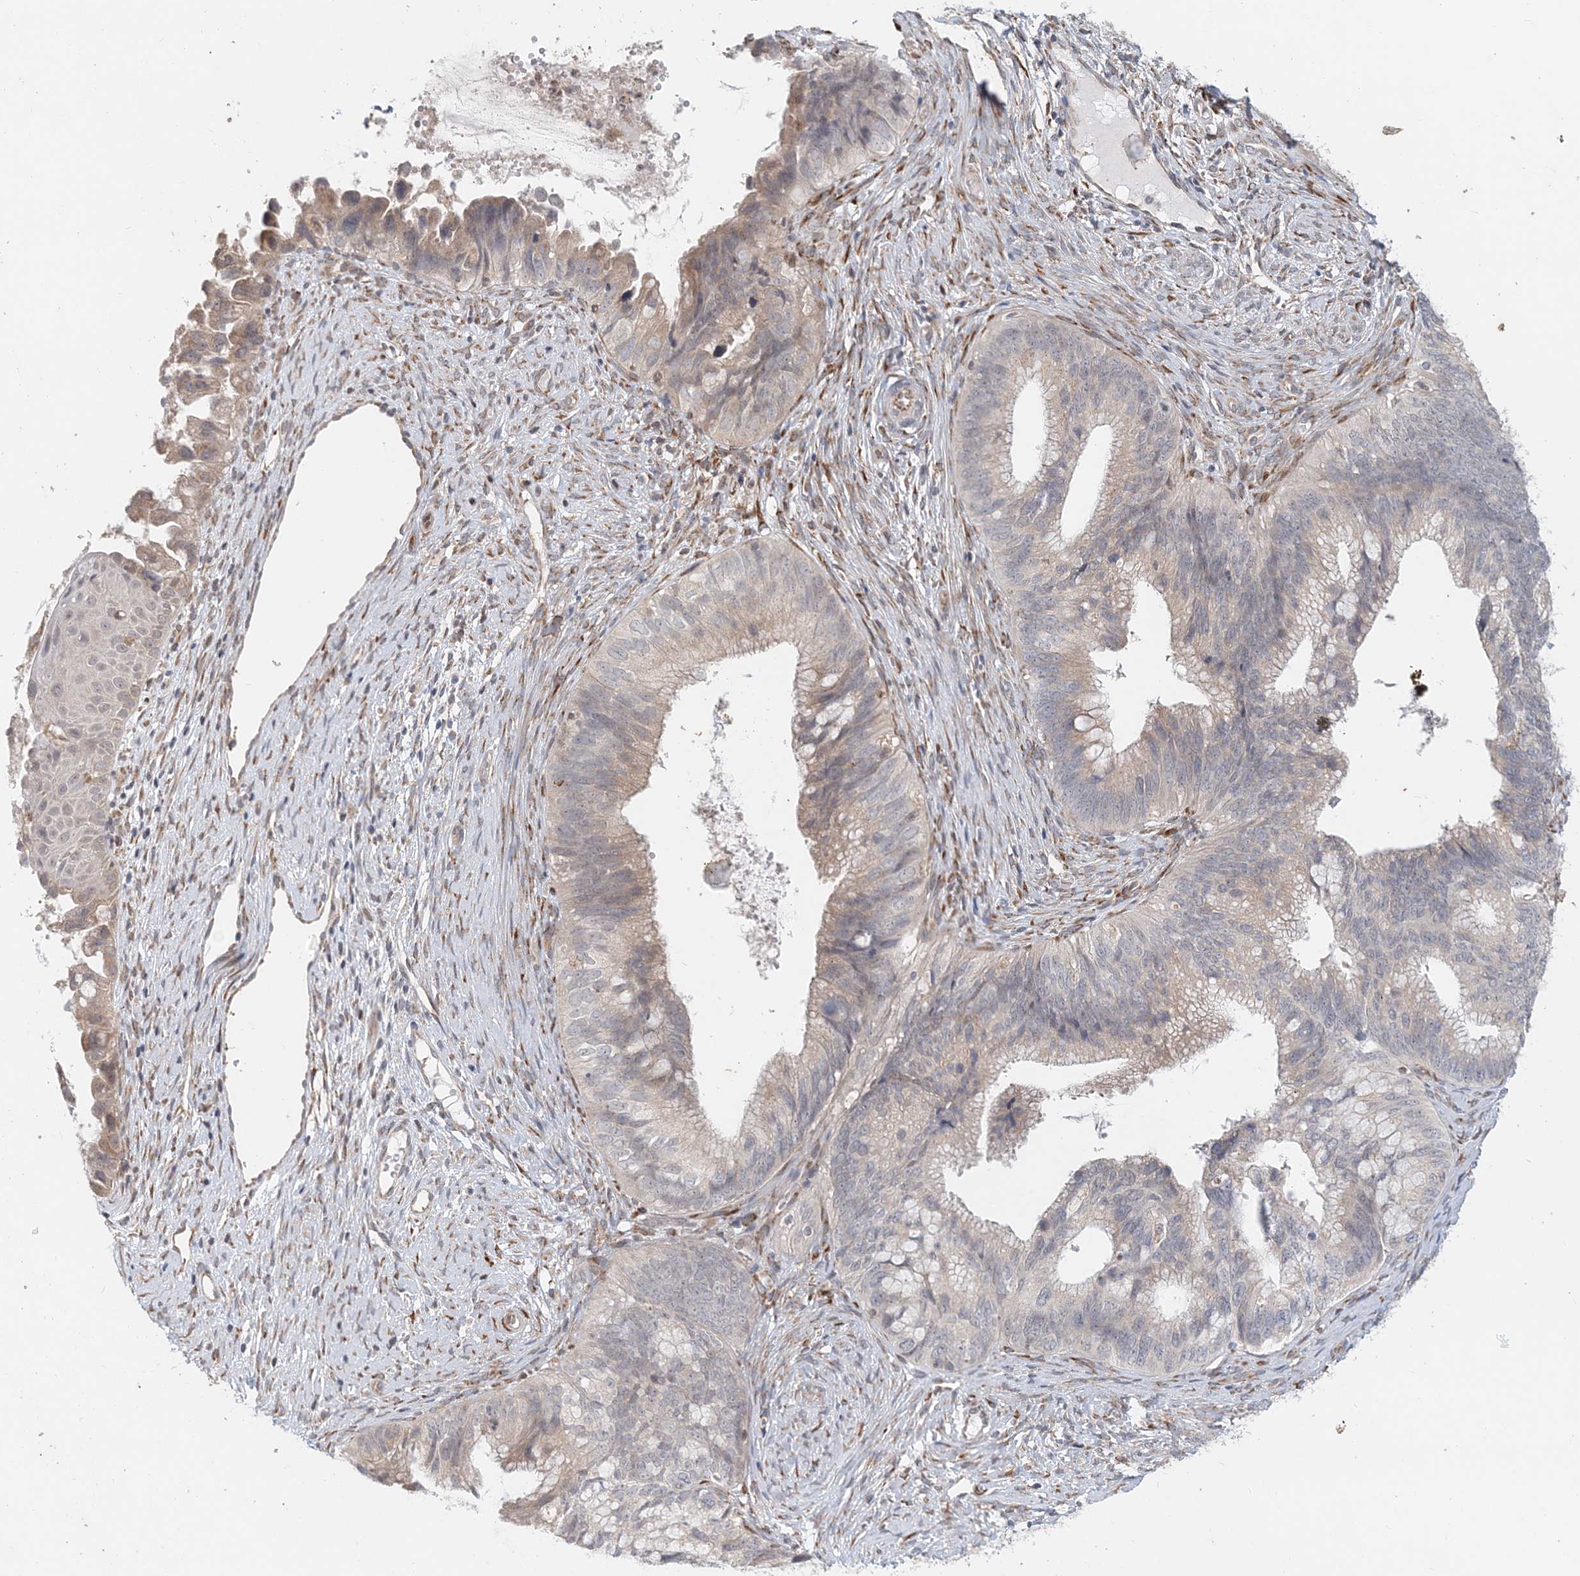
{"staining": {"intensity": "weak", "quantity": "25%-75%", "location": "cytoplasmic/membranous"}, "tissue": "cervical cancer", "cell_type": "Tumor cells", "image_type": "cancer", "snomed": [{"axis": "morphology", "description": "Adenocarcinoma, NOS"}, {"axis": "topography", "description": "Cervix"}], "caption": "Cervical cancer (adenocarcinoma) tissue displays weak cytoplasmic/membranous expression in about 25%-75% of tumor cells, visualized by immunohistochemistry. (Brightfield microscopy of DAB IHC at high magnification).", "gene": "PCYOX1L", "patient": {"sex": "female", "age": 42}}